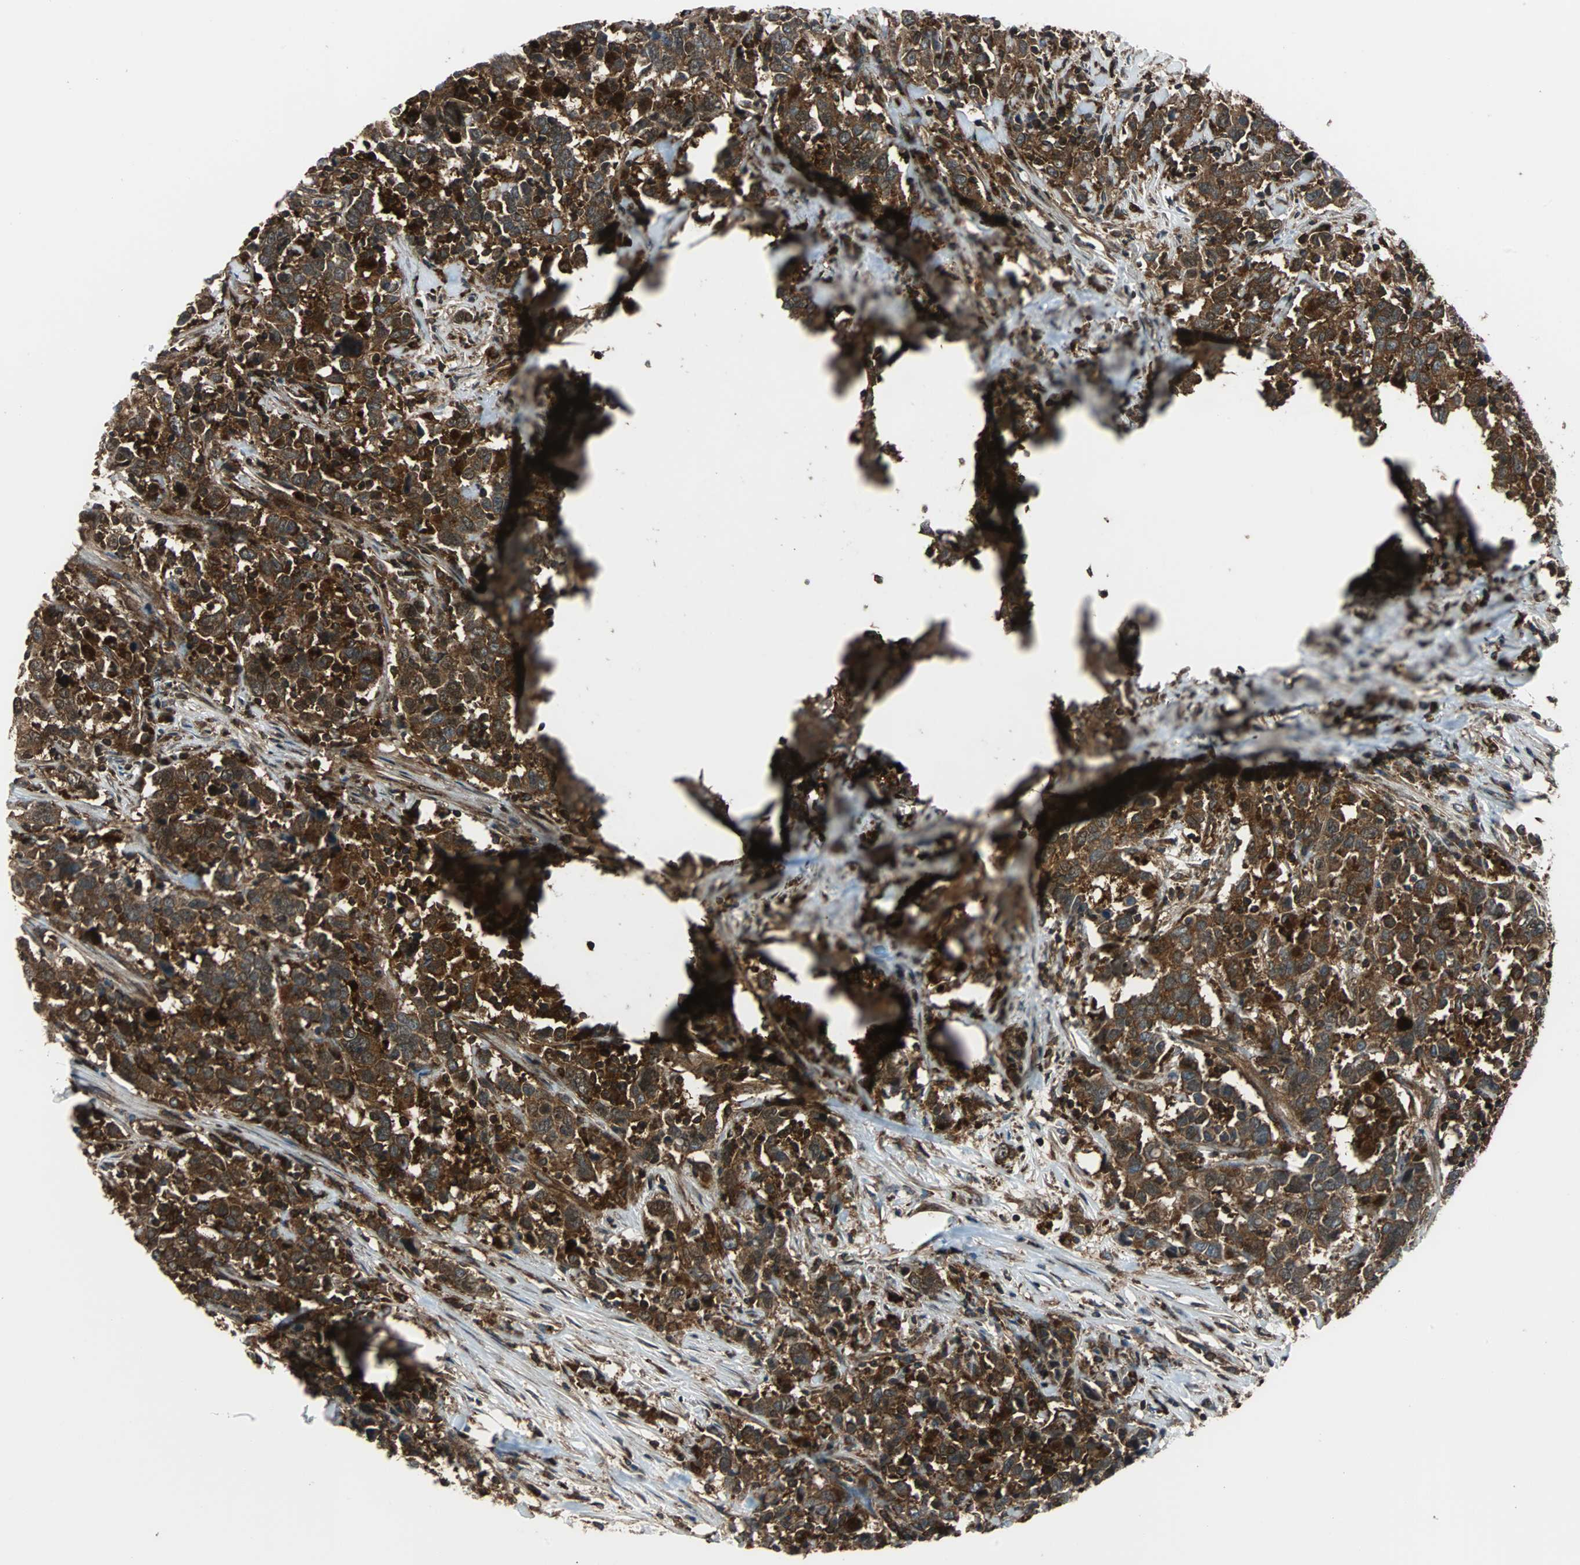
{"staining": {"intensity": "strong", "quantity": ">75%", "location": "cytoplasmic/membranous"}, "tissue": "urothelial cancer", "cell_type": "Tumor cells", "image_type": "cancer", "snomed": [{"axis": "morphology", "description": "Urothelial carcinoma, High grade"}, {"axis": "topography", "description": "Urinary bladder"}], "caption": "Immunohistochemical staining of high-grade urothelial carcinoma shows high levels of strong cytoplasmic/membranous expression in approximately >75% of tumor cells.", "gene": "RELA", "patient": {"sex": "male", "age": 61}}